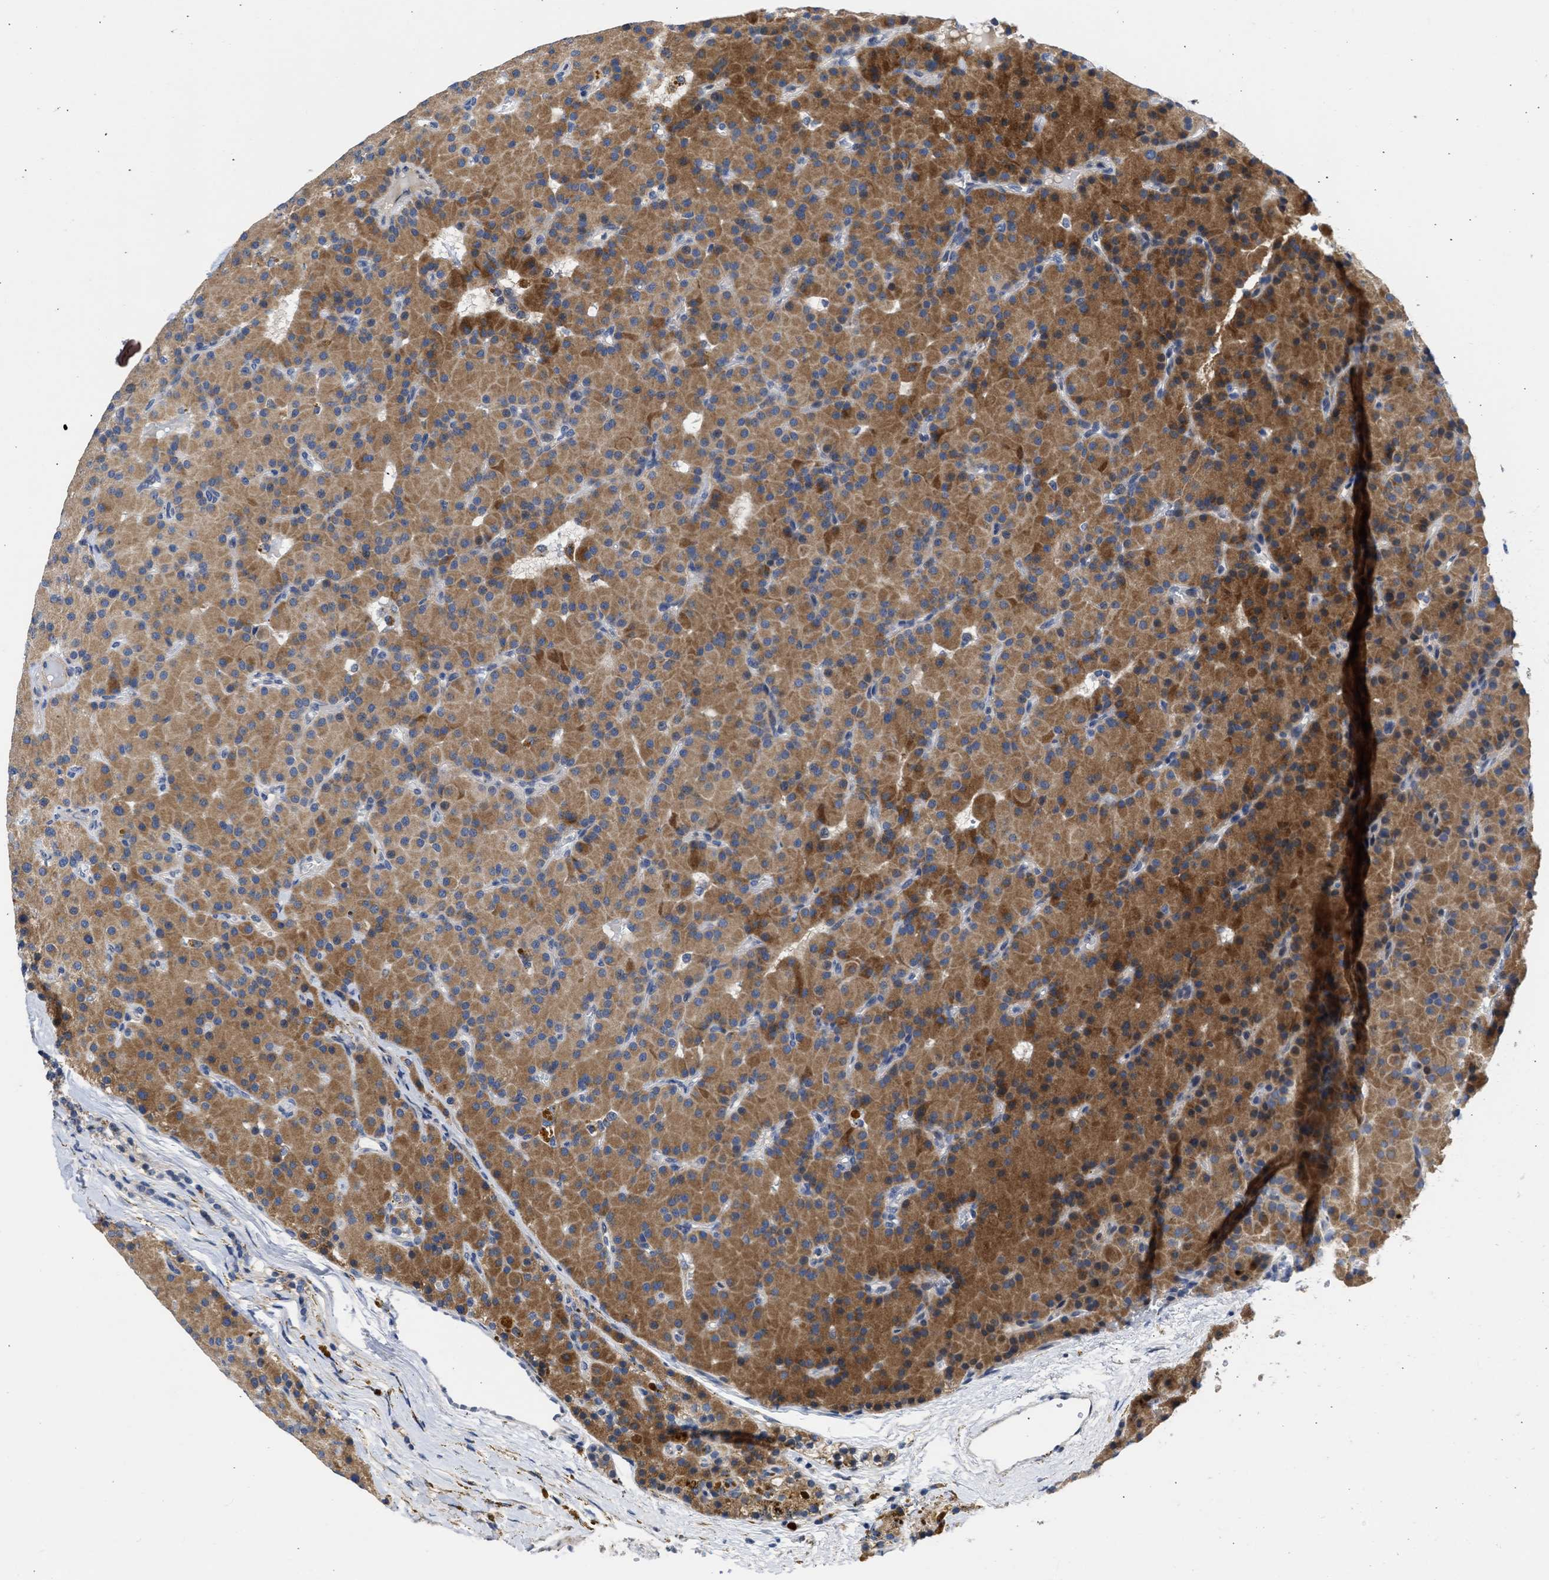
{"staining": {"intensity": "moderate", "quantity": "25%-75%", "location": "cytoplasmic/membranous"}, "tissue": "parathyroid gland", "cell_type": "Glandular cells", "image_type": "normal", "snomed": [{"axis": "morphology", "description": "Normal tissue, NOS"}, {"axis": "morphology", "description": "Adenoma, NOS"}, {"axis": "topography", "description": "Parathyroid gland"}], "caption": "Parathyroid gland stained with IHC shows moderate cytoplasmic/membranous positivity in approximately 25%-75% of glandular cells.", "gene": "ARHGEF4", "patient": {"sex": "male", "age": 75}}